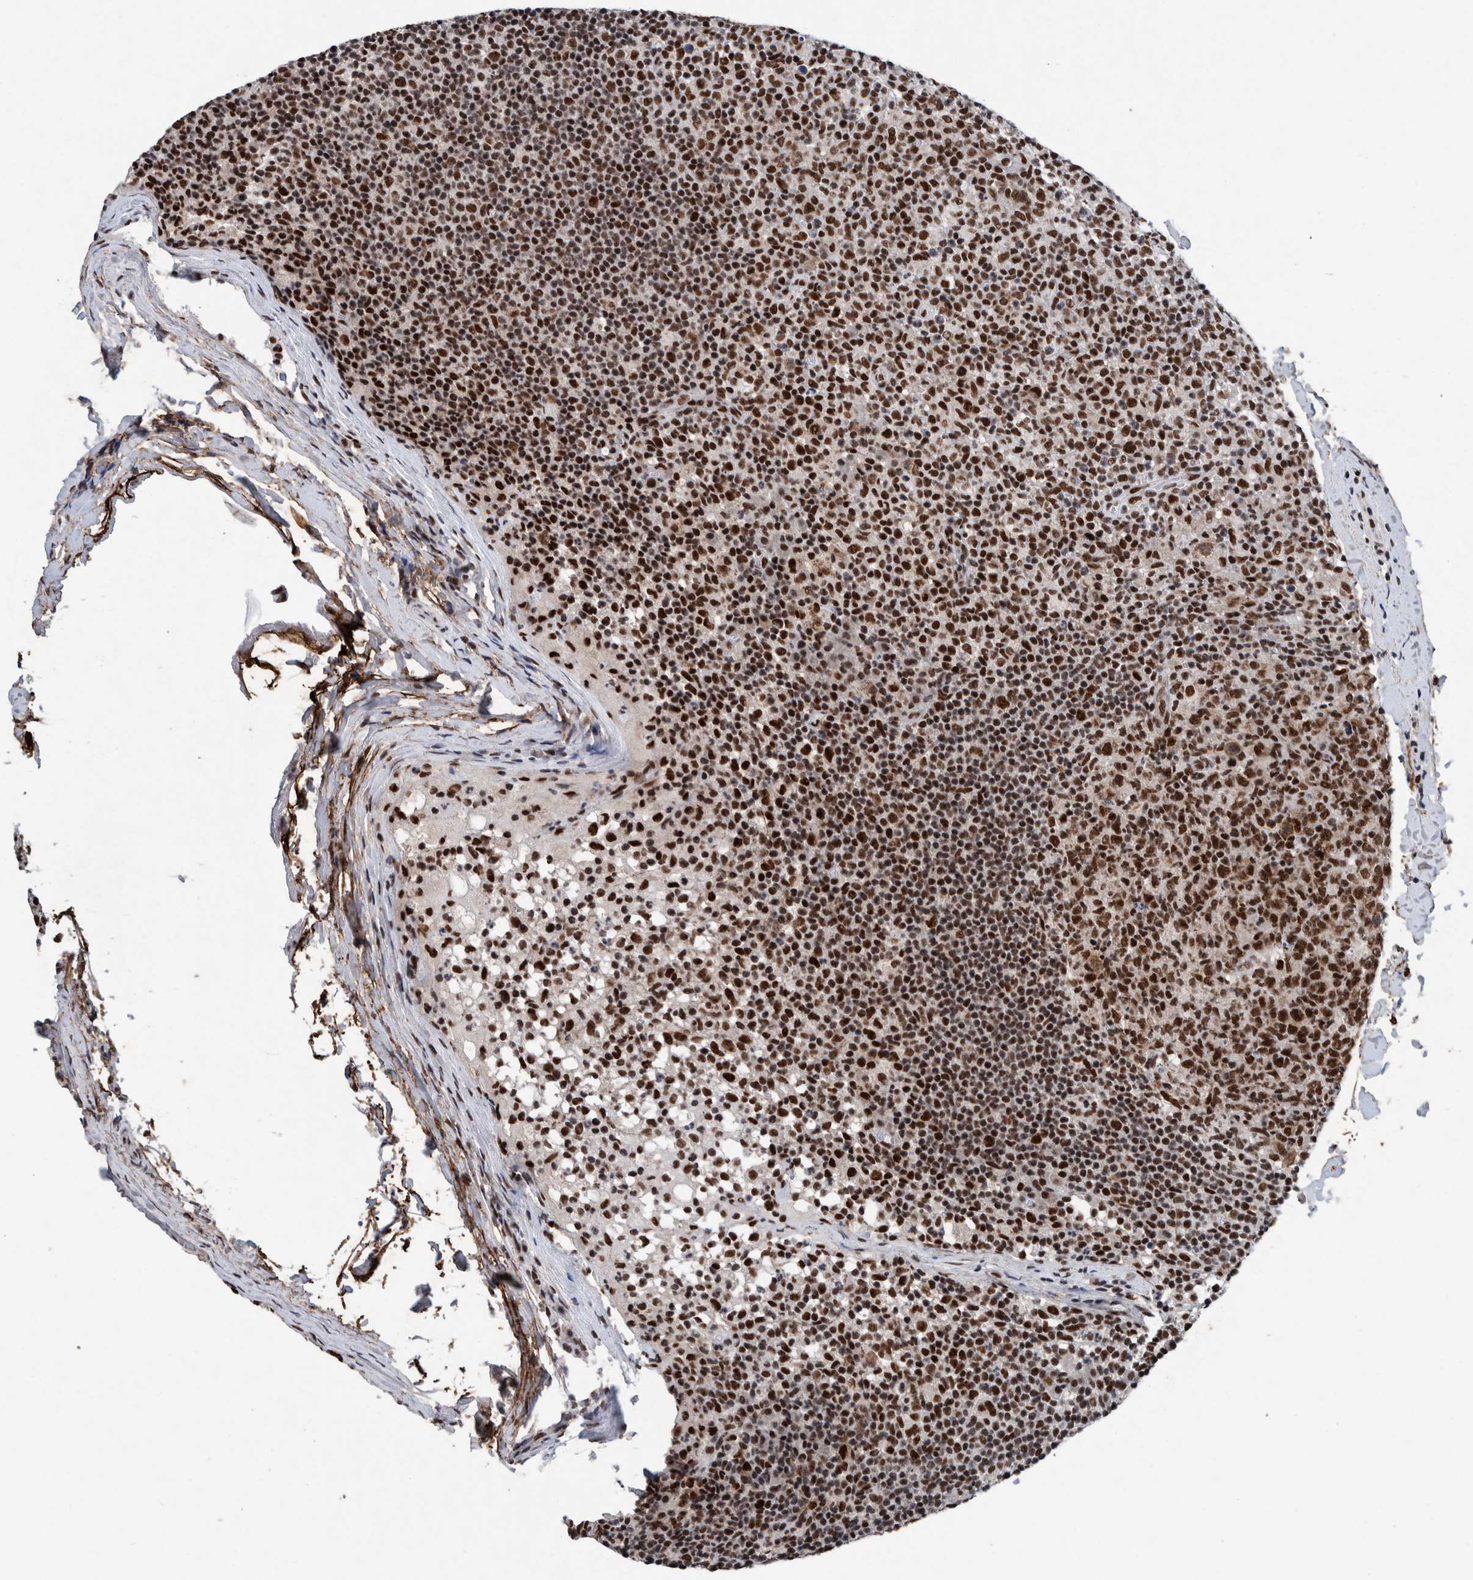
{"staining": {"intensity": "strong", "quantity": ">75%", "location": "nuclear"}, "tissue": "lymph node", "cell_type": "Germinal center cells", "image_type": "normal", "snomed": [{"axis": "morphology", "description": "Normal tissue, NOS"}, {"axis": "morphology", "description": "Inflammation, NOS"}, {"axis": "topography", "description": "Lymph node"}], "caption": "Germinal center cells display strong nuclear positivity in about >75% of cells in normal lymph node. Immunohistochemistry (ihc) stains the protein of interest in brown and the nuclei are stained blue.", "gene": "TAF10", "patient": {"sex": "male", "age": 55}}